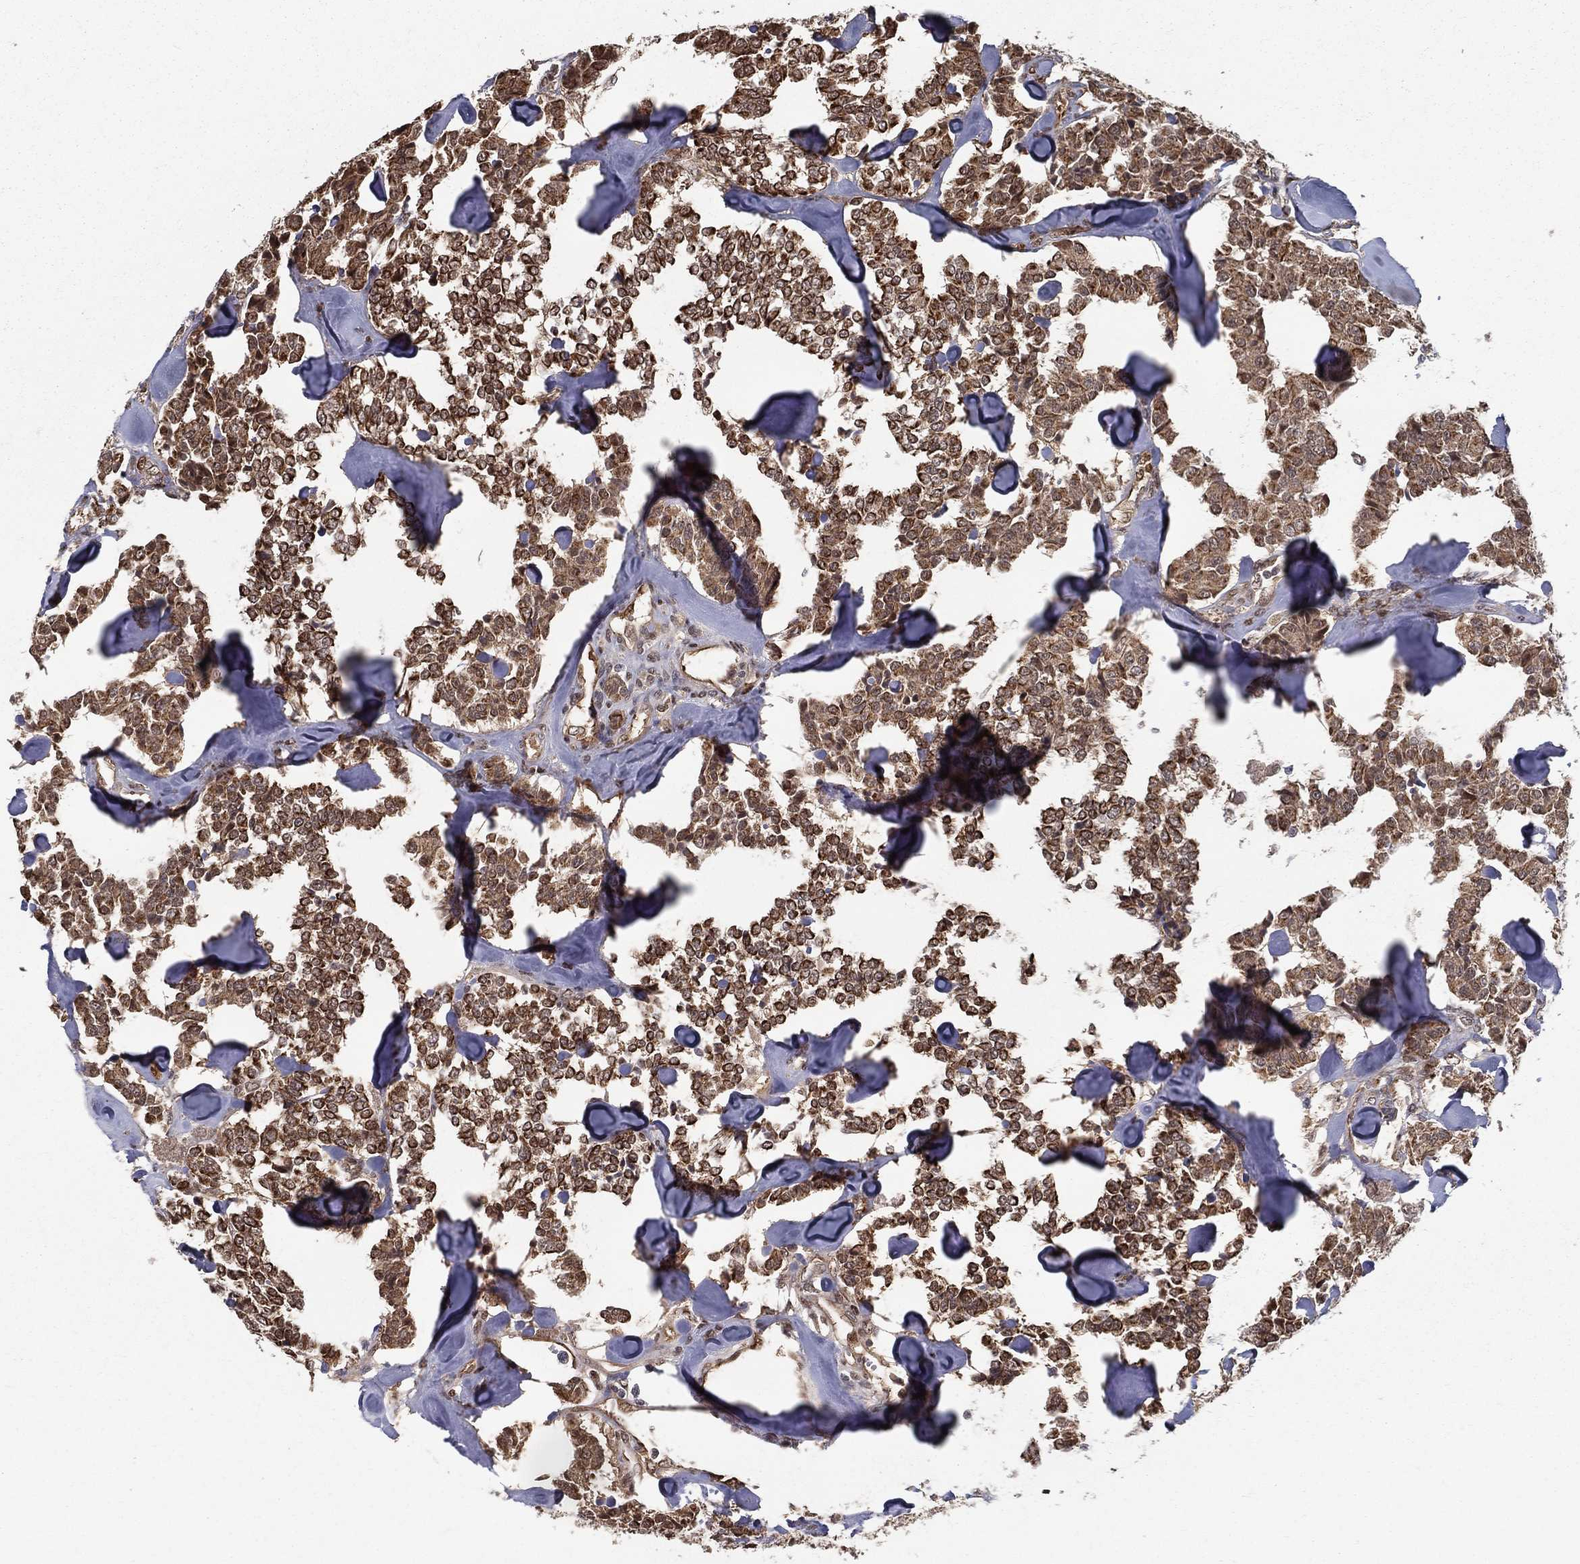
{"staining": {"intensity": "moderate", "quantity": ">75%", "location": "cytoplasmic/membranous"}, "tissue": "carcinoid", "cell_type": "Tumor cells", "image_type": "cancer", "snomed": [{"axis": "morphology", "description": "Carcinoid, malignant, NOS"}, {"axis": "topography", "description": "Pancreas"}], "caption": "IHC histopathology image of neoplastic tissue: human malignant carcinoid stained using immunohistochemistry shows medium levels of moderate protein expression localized specifically in the cytoplasmic/membranous of tumor cells, appearing as a cytoplasmic/membranous brown color.", "gene": "SLC6A6", "patient": {"sex": "male", "age": 41}}